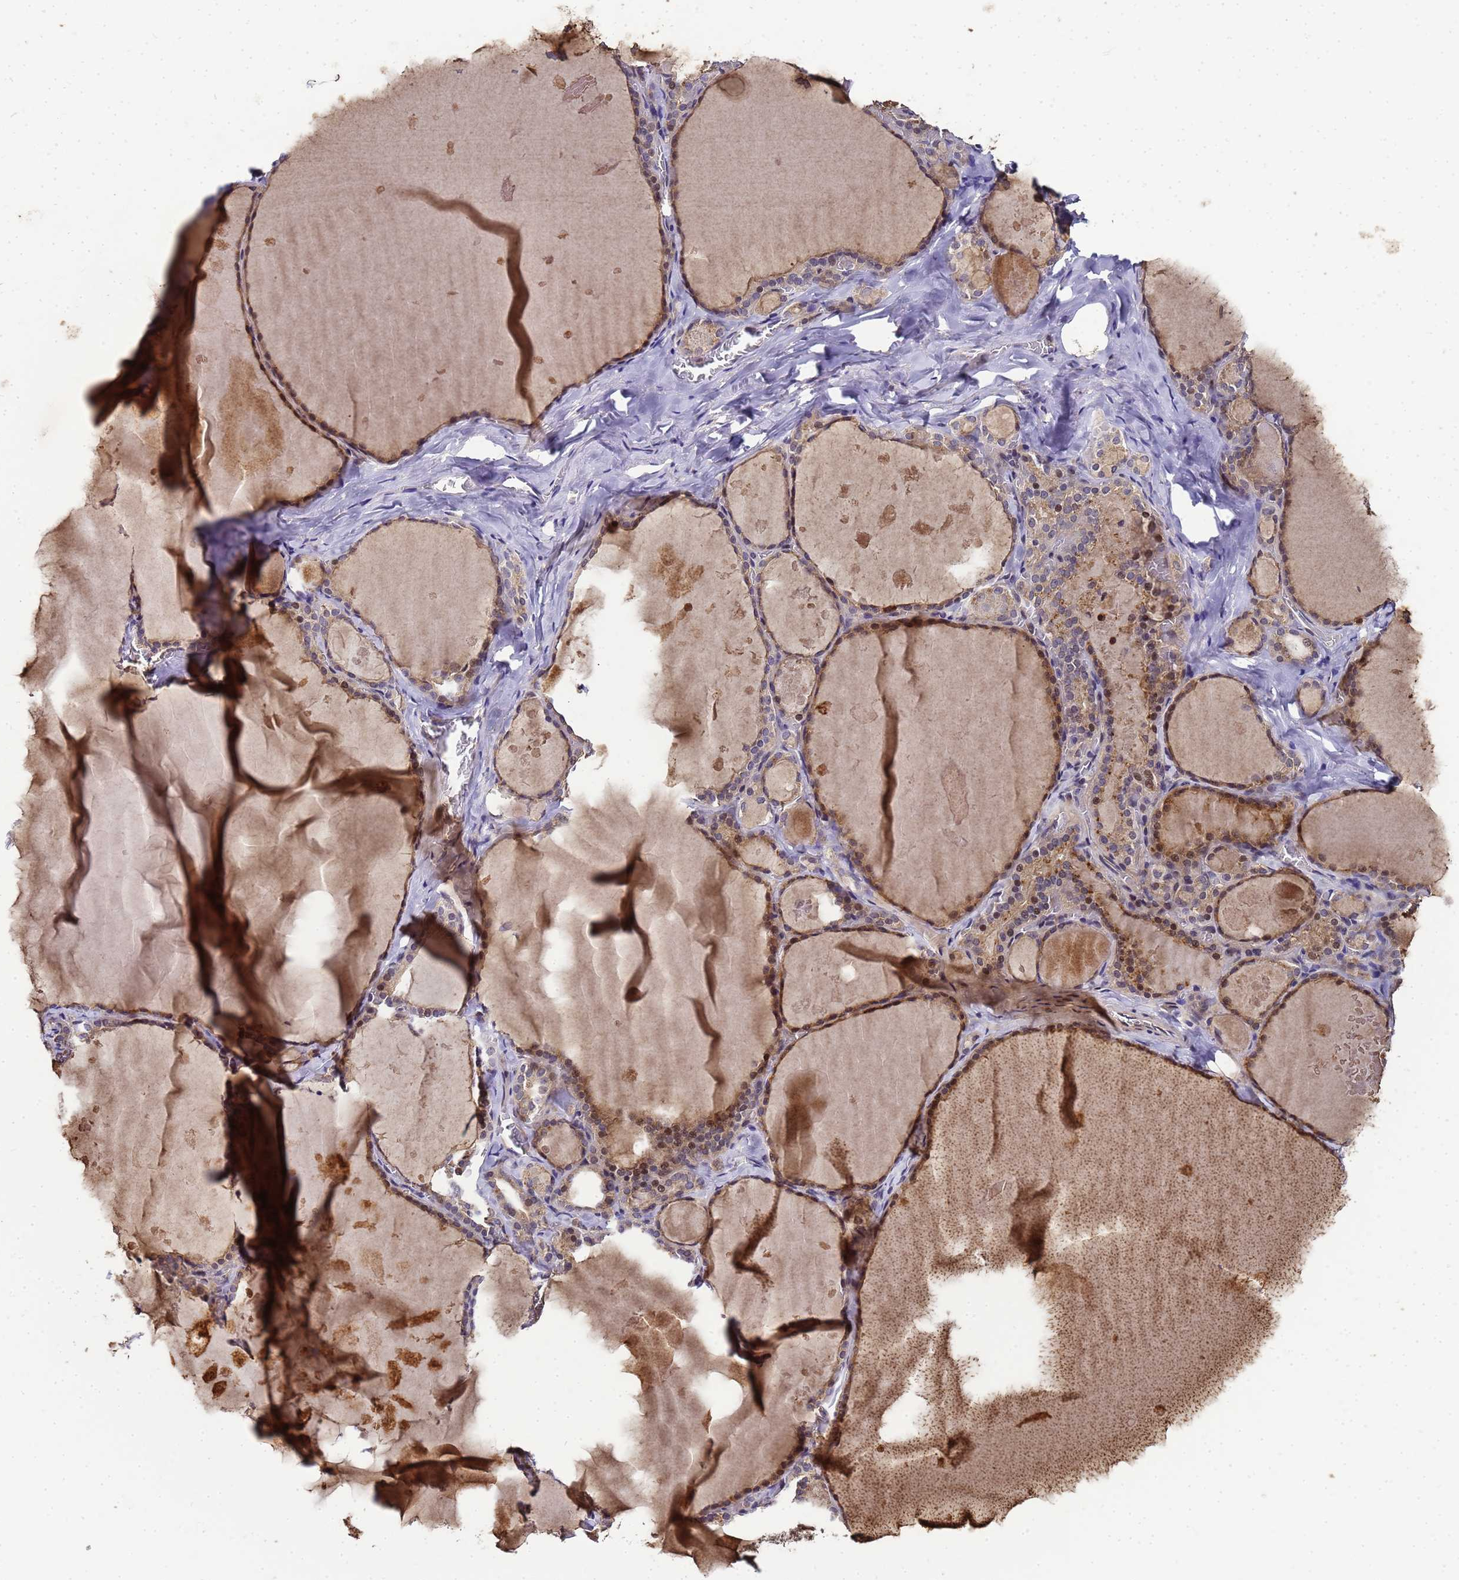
{"staining": {"intensity": "moderate", "quantity": ">75%", "location": "cytoplasmic/membranous,nuclear"}, "tissue": "thyroid gland", "cell_type": "Glandular cells", "image_type": "normal", "snomed": [{"axis": "morphology", "description": "Normal tissue, NOS"}, {"axis": "topography", "description": "Thyroid gland"}], "caption": "This histopathology image reveals benign thyroid gland stained with IHC to label a protein in brown. The cytoplasmic/membranous,nuclear of glandular cells show moderate positivity for the protein. Nuclei are counter-stained blue.", "gene": "LGI4", "patient": {"sex": "male", "age": 56}}